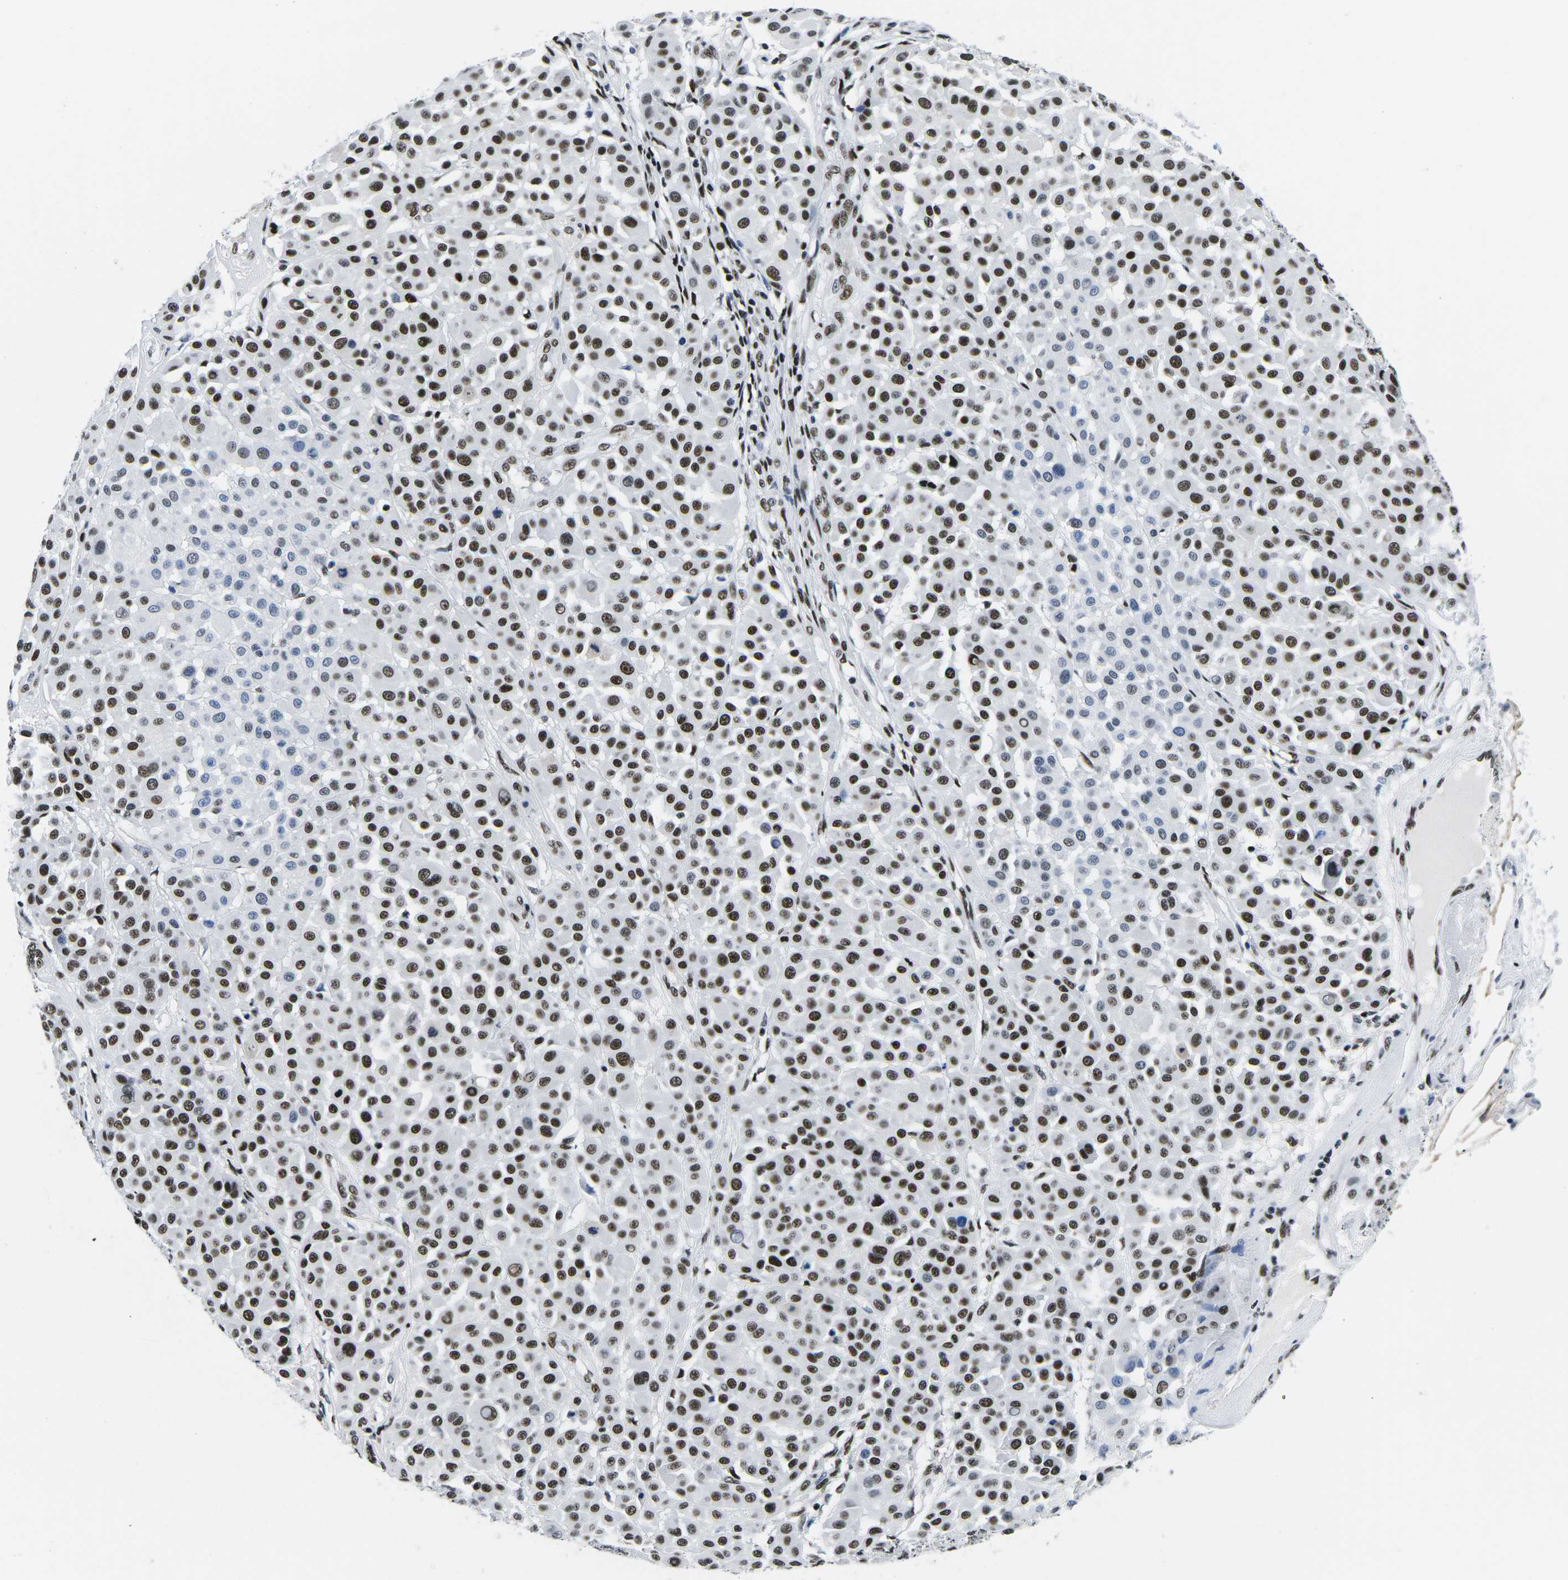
{"staining": {"intensity": "strong", "quantity": ">75%", "location": "nuclear"}, "tissue": "melanoma", "cell_type": "Tumor cells", "image_type": "cancer", "snomed": [{"axis": "morphology", "description": "Malignant melanoma, Metastatic site"}, {"axis": "topography", "description": "Soft tissue"}], "caption": "This micrograph reveals malignant melanoma (metastatic site) stained with IHC to label a protein in brown. The nuclear of tumor cells show strong positivity for the protein. Nuclei are counter-stained blue.", "gene": "ATF1", "patient": {"sex": "male", "age": 41}}